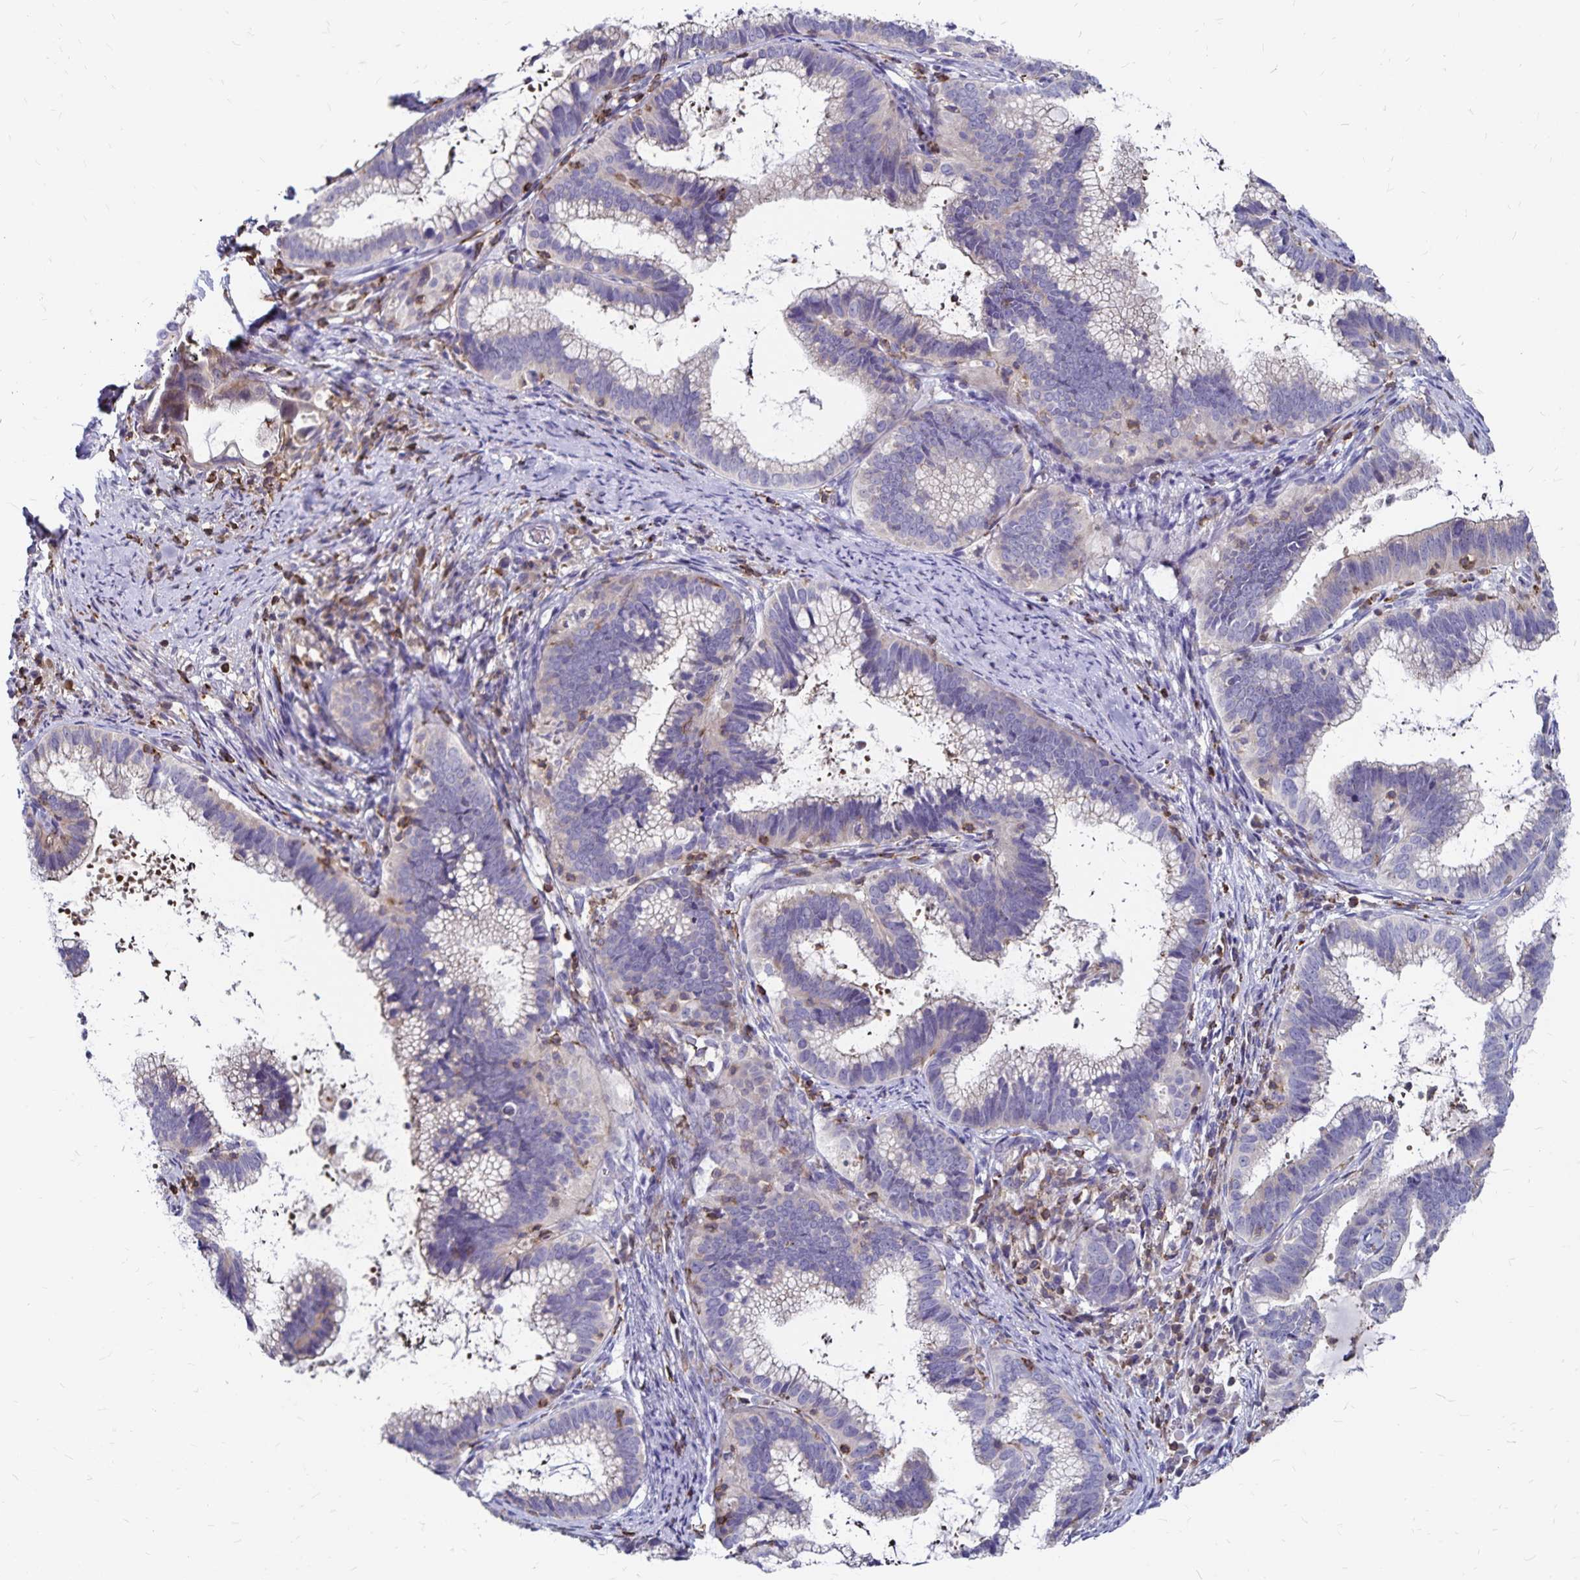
{"staining": {"intensity": "weak", "quantity": "25%-75%", "location": "cytoplasmic/membranous"}, "tissue": "cervical cancer", "cell_type": "Tumor cells", "image_type": "cancer", "snomed": [{"axis": "morphology", "description": "Adenocarcinoma, NOS"}, {"axis": "topography", "description": "Cervix"}], "caption": "Cervical cancer stained with a brown dye shows weak cytoplasmic/membranous positive staining in about 25%-75% of tumor cells.", "gene": "NAGPA", "patient": {"sex": "female", "age": 61}}